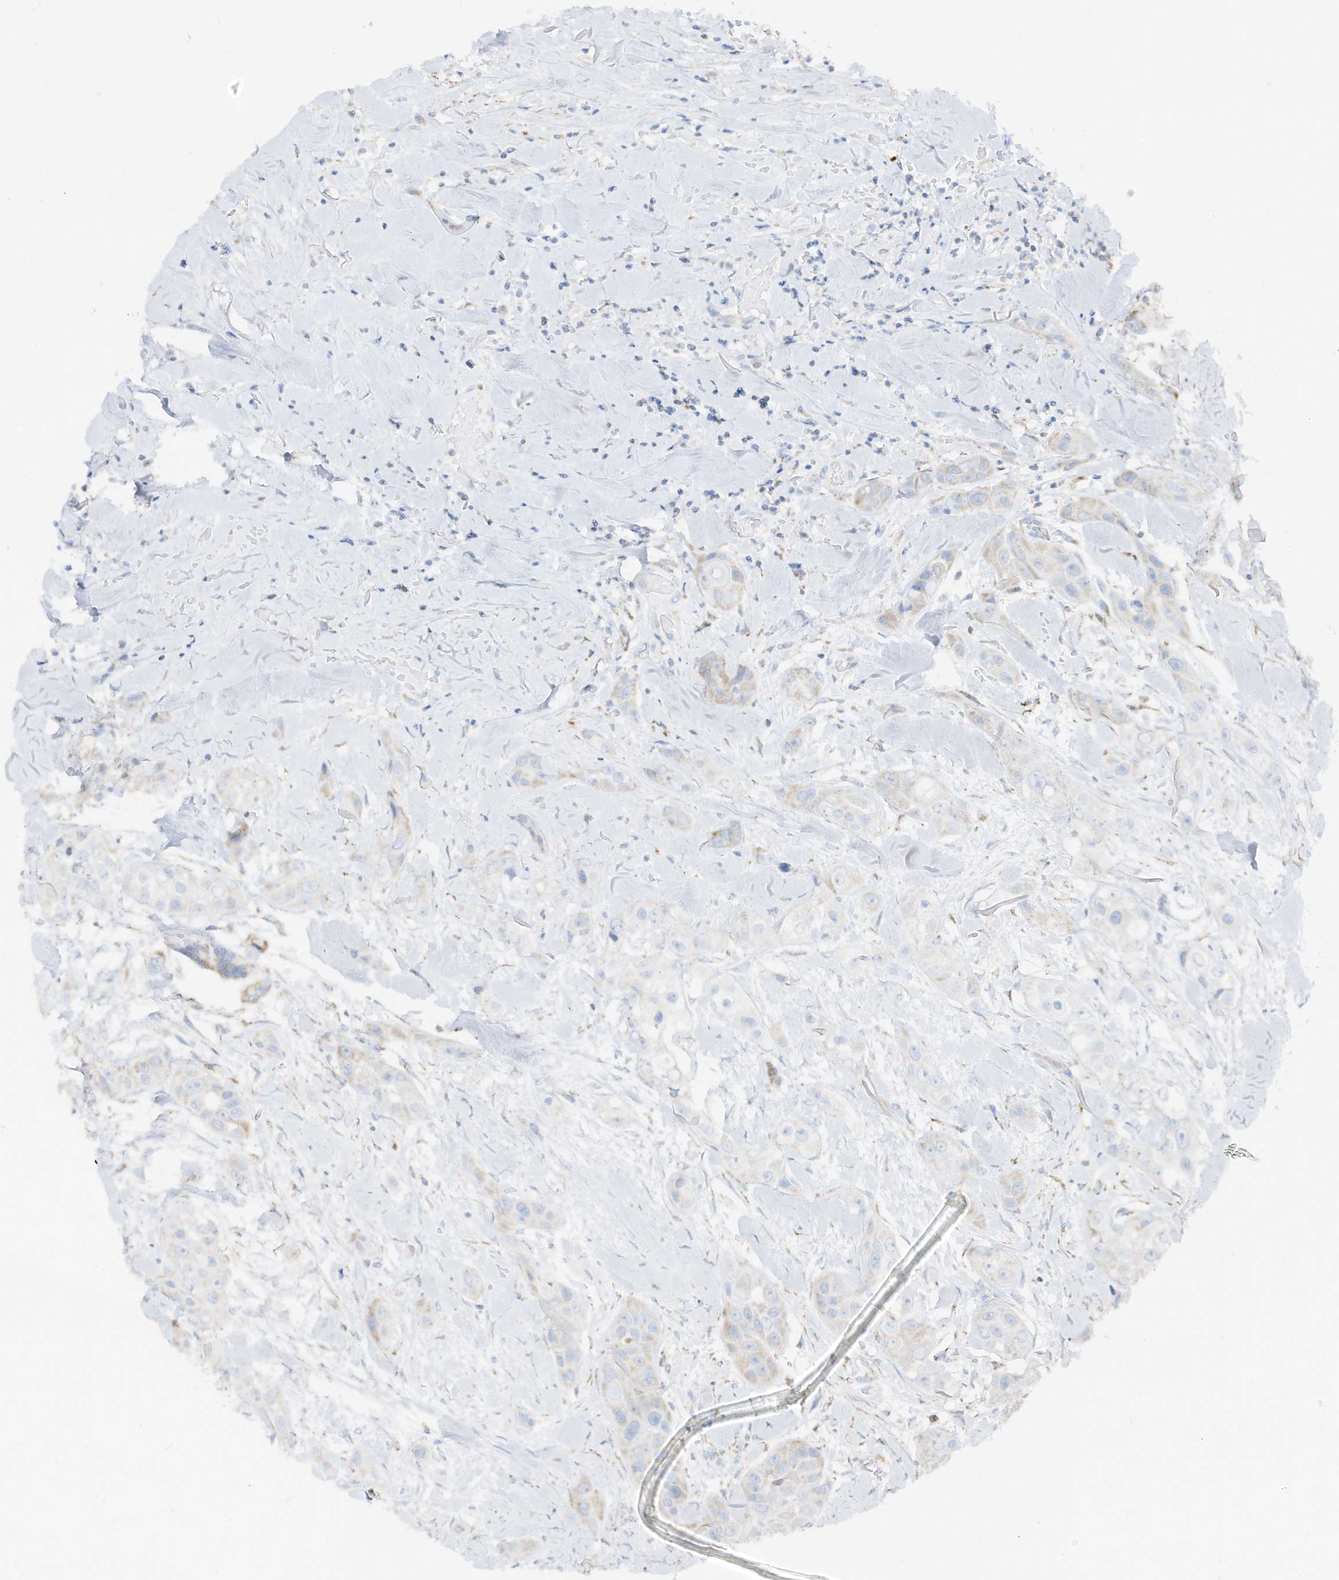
{"staining": {"intensity": "negative", "quantity": "none", "location": "none"}, "tissue": "head and neck cancer", "cell_type": "Tumor cells", "image_type": "cancer", "snomed": [{"axis": "morphology", "description": "Normal tissue, NOS"}, {"axis": "morphology", "description": "Squamous cell carcinoma, NOS"}, {"axis": "topography", "description": "Skeletal muscle"}, {"axis": "topography", "description": "Head-Neck"}], "caption": "A high-resolution histopathology image shows immunohistochemistry staining of head and neck cancer (squamous cell carcinoma), which shows no significant staining in tumor cells.", "gene": "ETHE1", "patient": {"sex": "male", "age": 51}}